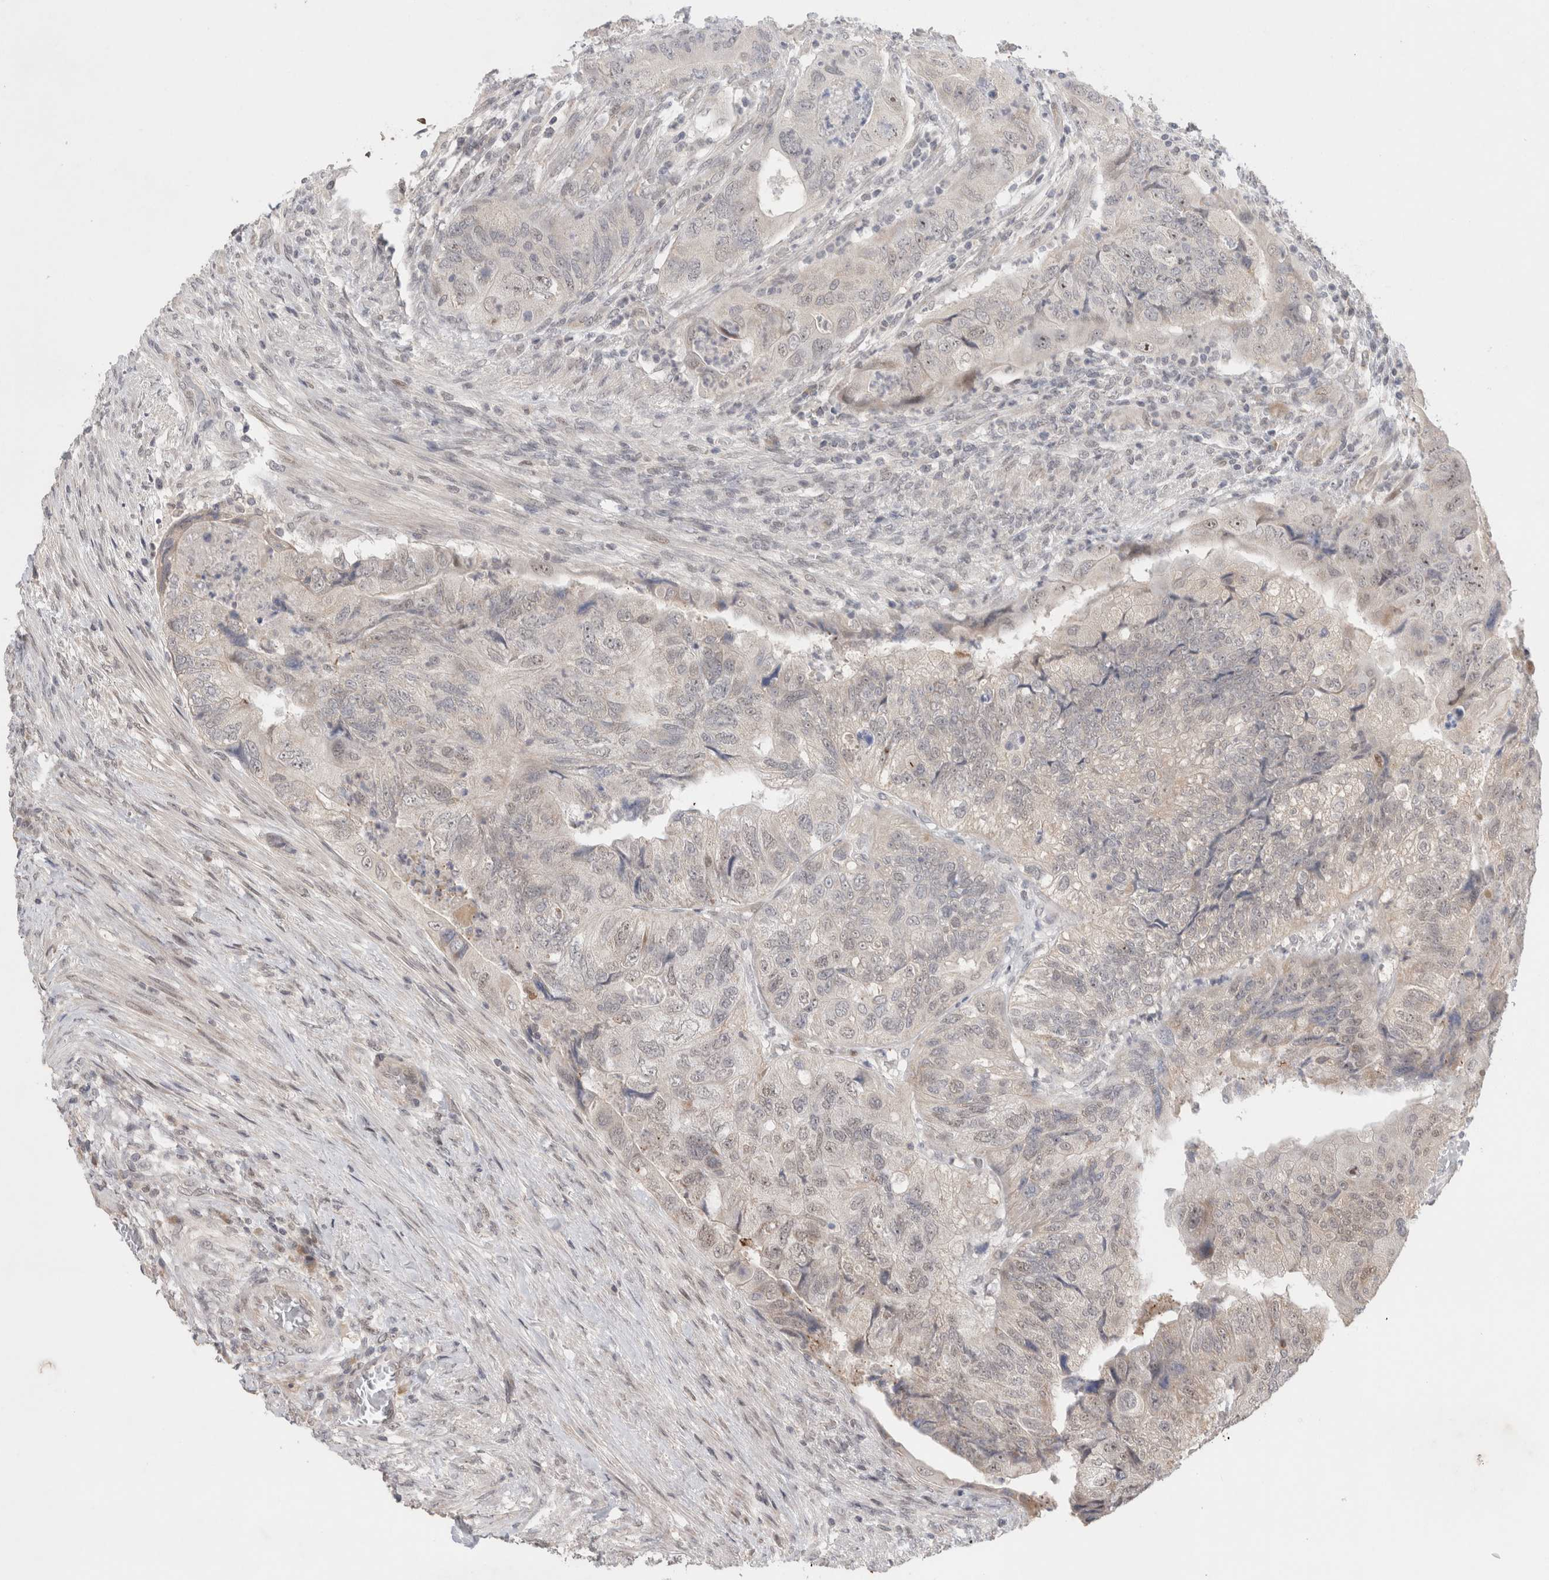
{"staining": {"intensity": "weak", "quantity": "<25%", "location": "nuclear"}, "tissue": "colorectal cancer", "cell_type": "Tumor cells", "image_type": "cancer", "snomed": [{"axis": "morphology", "description": "Adenocarcinoma, NOS"}, {"axis": "topography", "description": "Rectum"}], "caption": "This is a micrograph of immunohistochemistry staining of colorectal cancer (adenocarcinoma), which shows no expression in tumor cells. (Stains: DAB immunohistochemistry (IHC) with hematoxylin counter stain, Microscopy: brightfield microscopy at high magnification).", "gene": "SYDE2", "patient": {"sex": "male", "age": 63}}